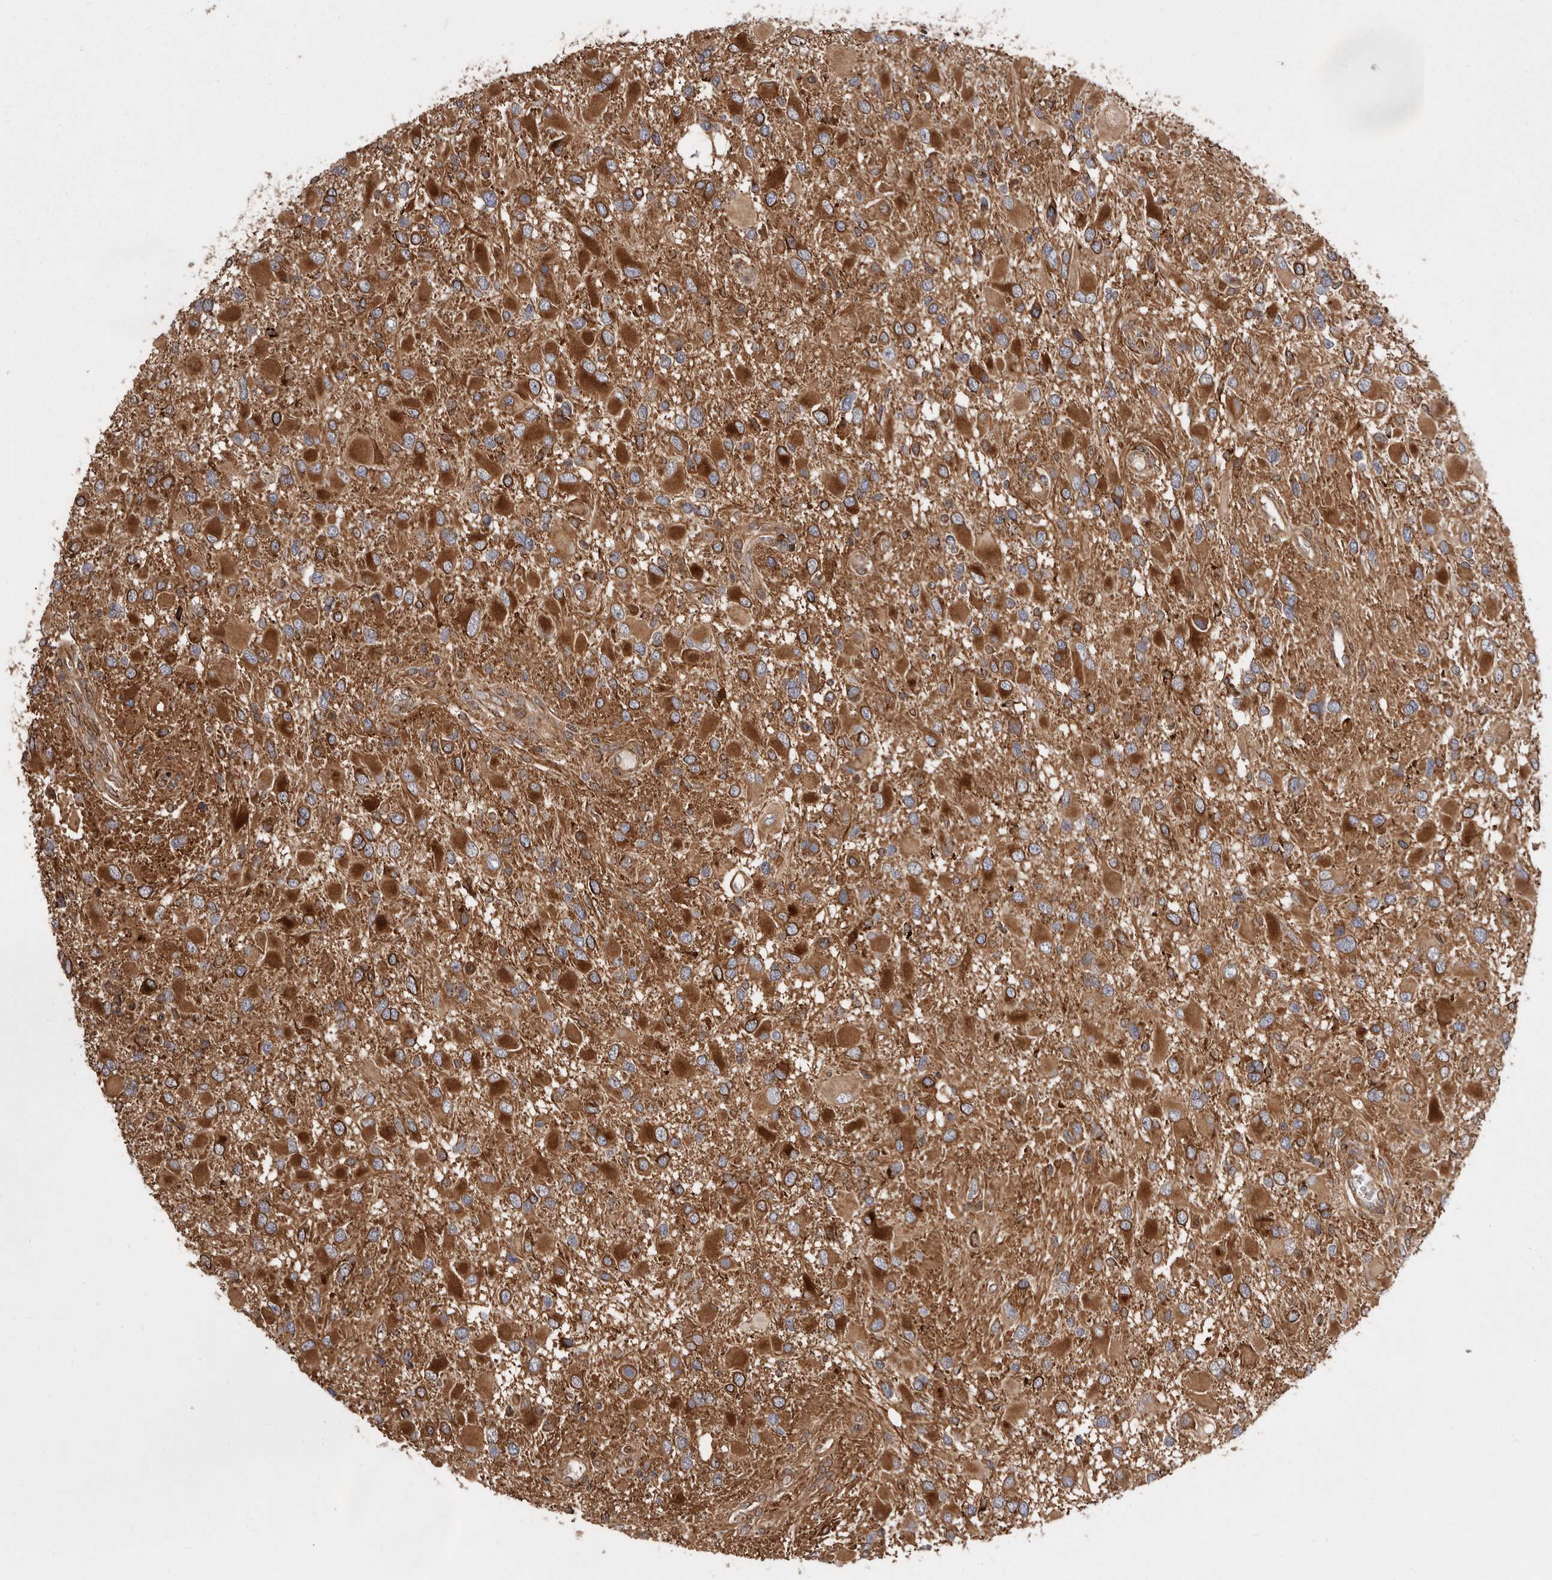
{"staining": {"intensity": "strong", "quantity": ">75%", "location": "cytoplasmic/membranous"}, "tissue": "glioma", "cell_type": "Tumor cells", "image_type": "cancer", "snomed": [{"axis": "morphology", "description": "Glioma, malignant, High grade"}, {"axis": "topography", "description": "Brain"}], "caption": "There is high levels of strong cytoplasmic/membranous expression in tumor cells of malignant glioma (high-grade), as demonstrated by immunohistochemical staining (brown color).", "gene": "FLAD1", "patient": {"sex": "male", "age": 53}}